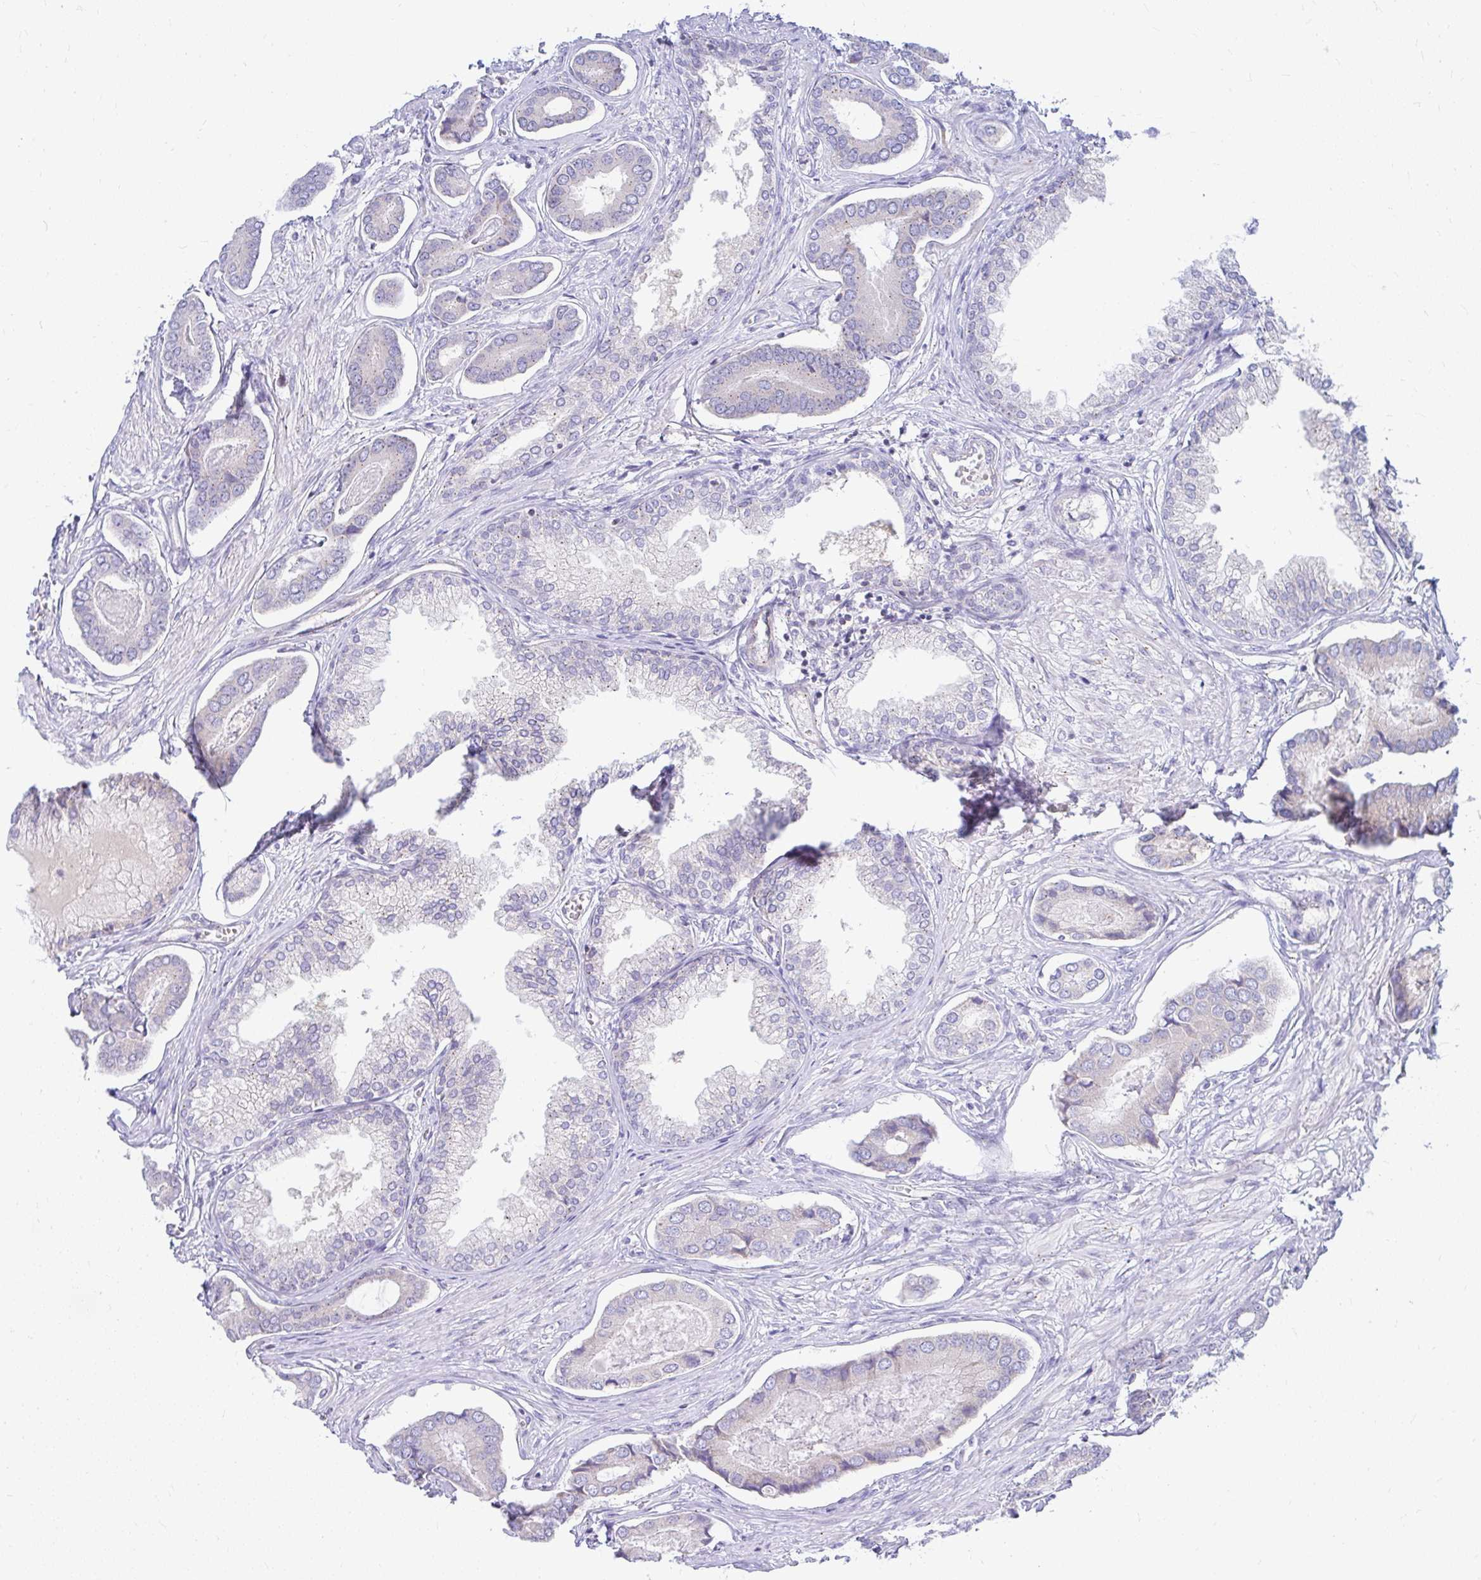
{"staining": {"intensity": "weak", "quantity": "<25%", "location": "cytoplasmic/membranous"}, "tissue": "prostate cancer", "cell_type": "Tumor cells", "image_type": "cancer", "snomed": [{"axis": "morphology", "description": "Adenocarcinoma, NOS"}, {"axis": "topography", "description": "Prostate and seminal vesicle, NOS"}], "caption": "Image shows no significant protein expression in tumor cells of adenocarcinoma (prostate). (Stains: DAB (3,3'-diaminobenzidine) immunohistochemistry (IHC) with hematoxylin counter stain, Microscopy: brightfield microscopy at high magnification).", "gene": "RADIL", "patient": {"sex": "male", "age": 76}}